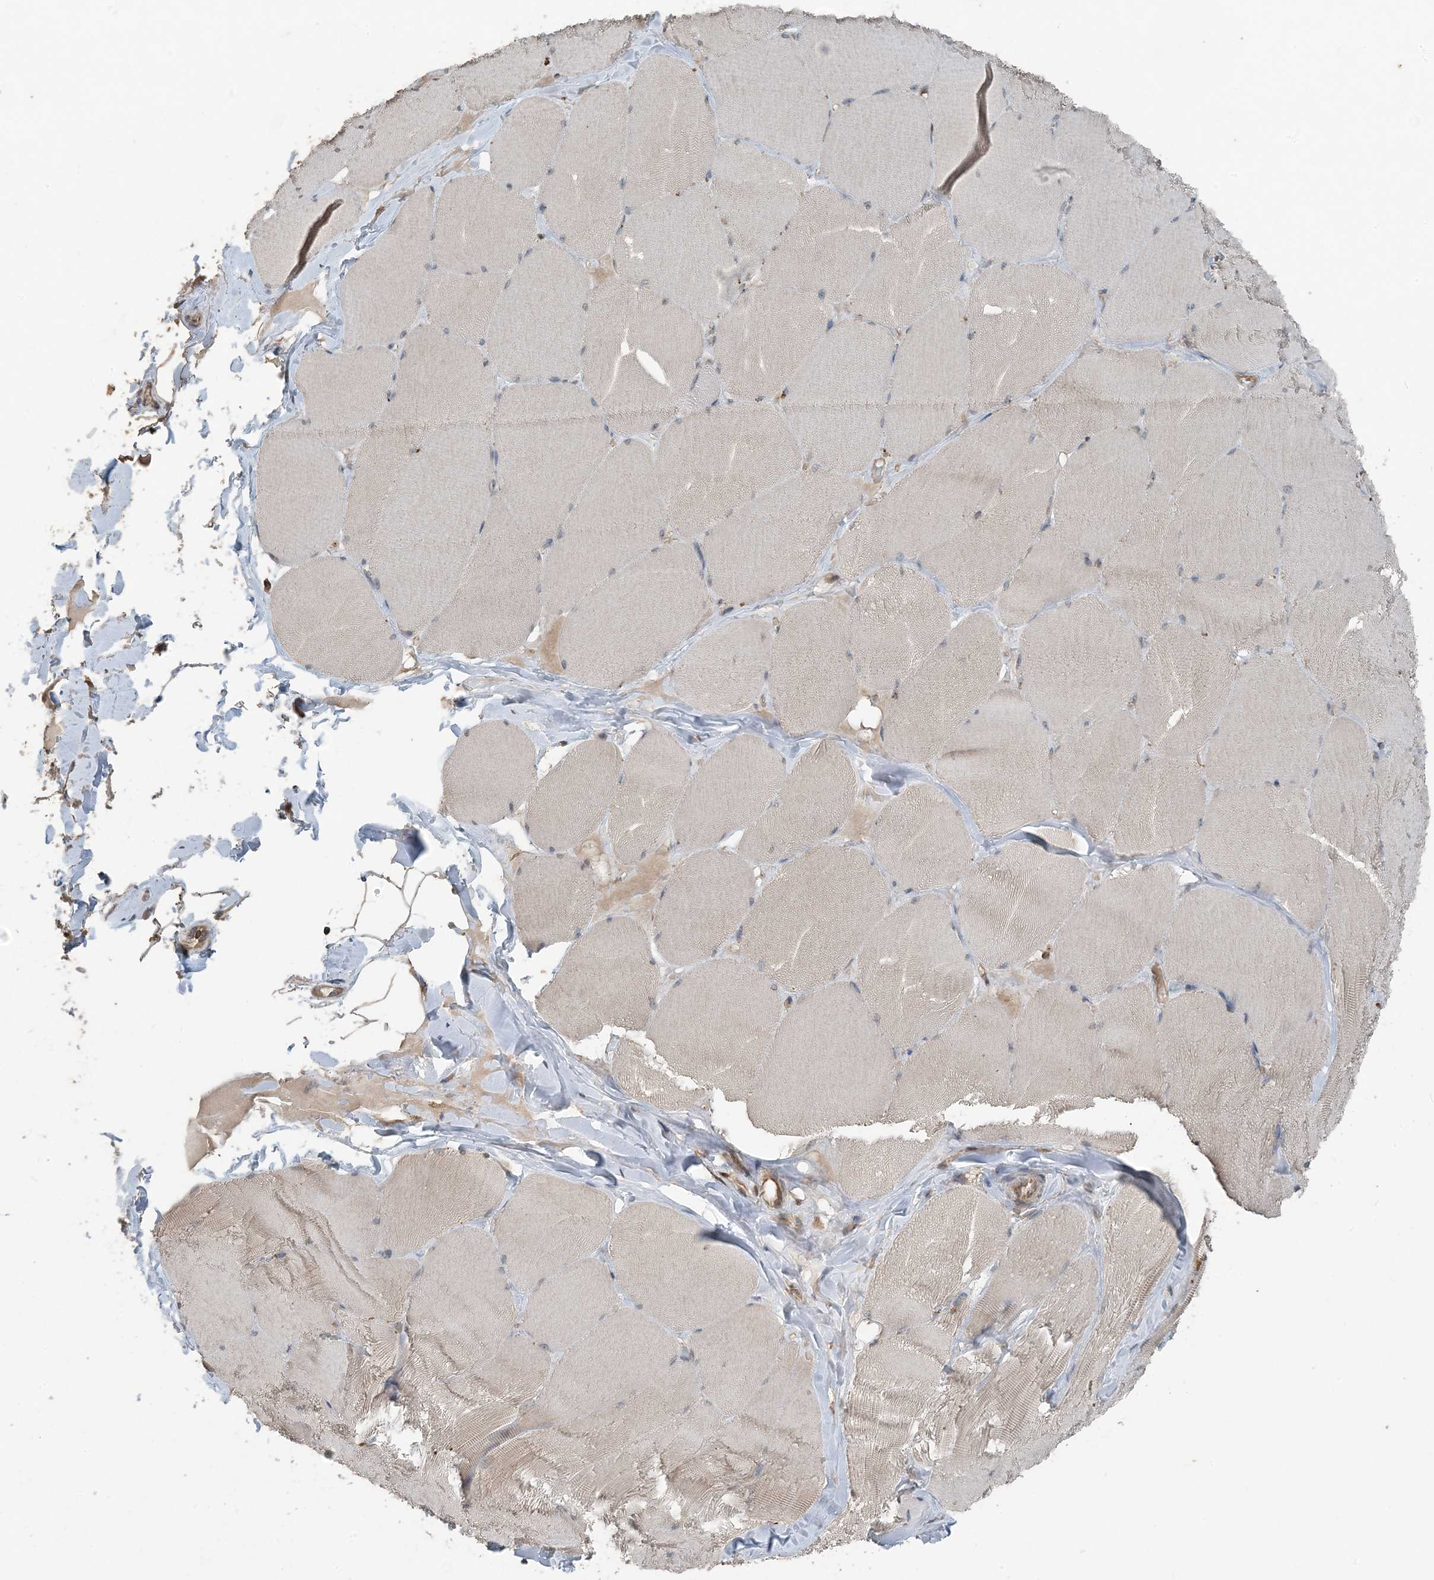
{"staining": {"intensity": "weak", "quantity": "25%-75%", "location": "cytoplasmic/membranous,nuclear"}, "tissue": "skeletal muscle", "cell_type": "Myocytes", "image_type": "normal", "snomed": [{"axis": "morphology", "description": "Normal tissue, NOS"}, {"axis": "topography", "description": "Skin"}, {"axis": "topography", "description": "Skeletal muscle"}], "caption": "Weak cytoplasmic/membranous,nuclear expression for a protein is present in approximately 25%-75% of myocytes of benign skeletal muscle using IHC.", "gene": "ZFAND2B", "patient": {"sex": "male", "age": 83}}